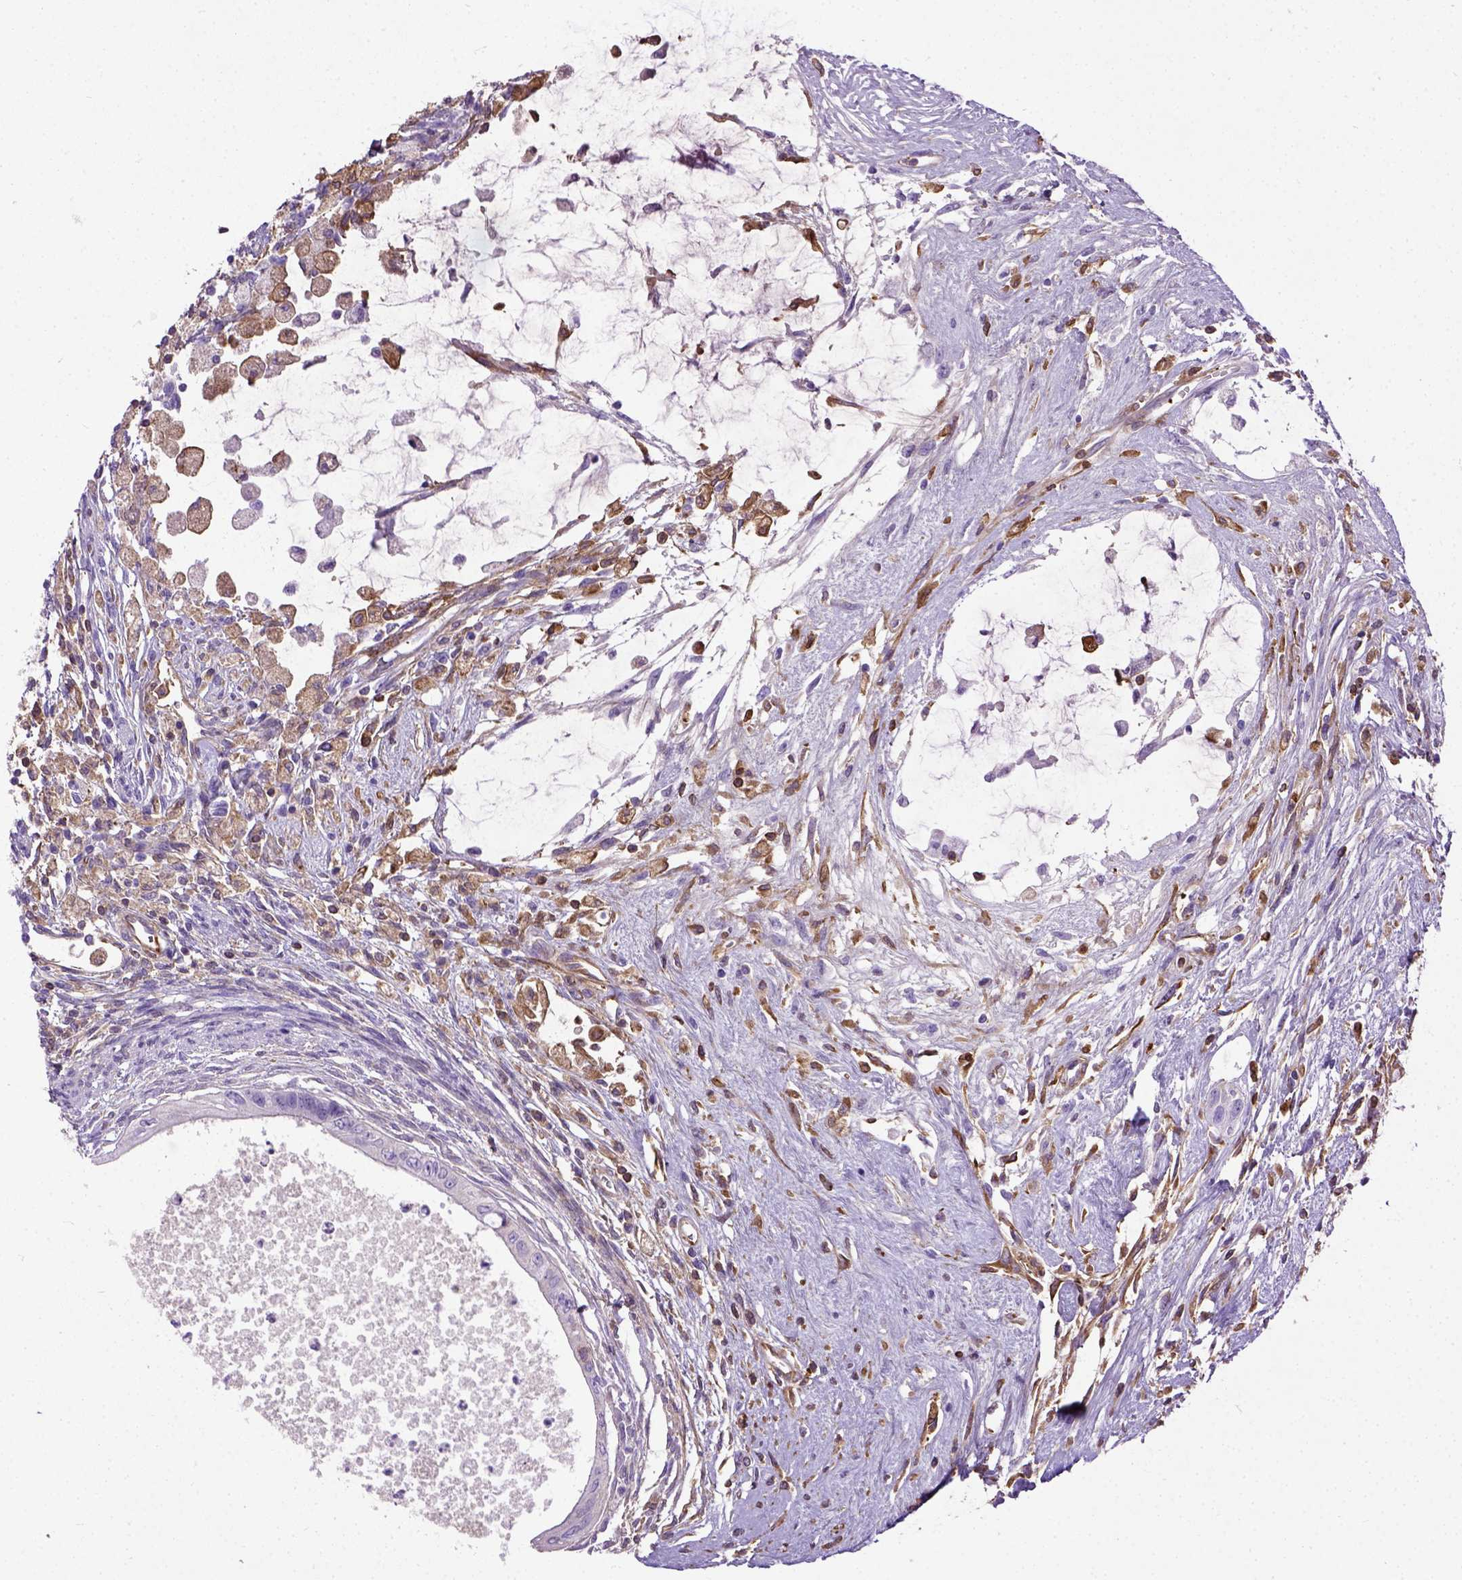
{"staining": {"intensity": "moderate", "quantity": "<25%", "location": "cytoplasmic/membranous"}, "tissue": "testis cancer", "cell_type": "Tumor cells", "image_type": "cancer", "snomed": [{"axis": "morphology", "description": "Carcinoma, Embryonal, NOS"}, {"axis": "topography", "description": "Testis"}], "caption": "Protein staining of embryonal carcinoma (testis) tissue shows moderate cytoplasmic/membranous expression in approximately <25% of tumor cells. (IHC, brightfield microscopy, high magnification).", "gene": "ADAMTS8", "patient": {"sex": "male", "age": 37}}